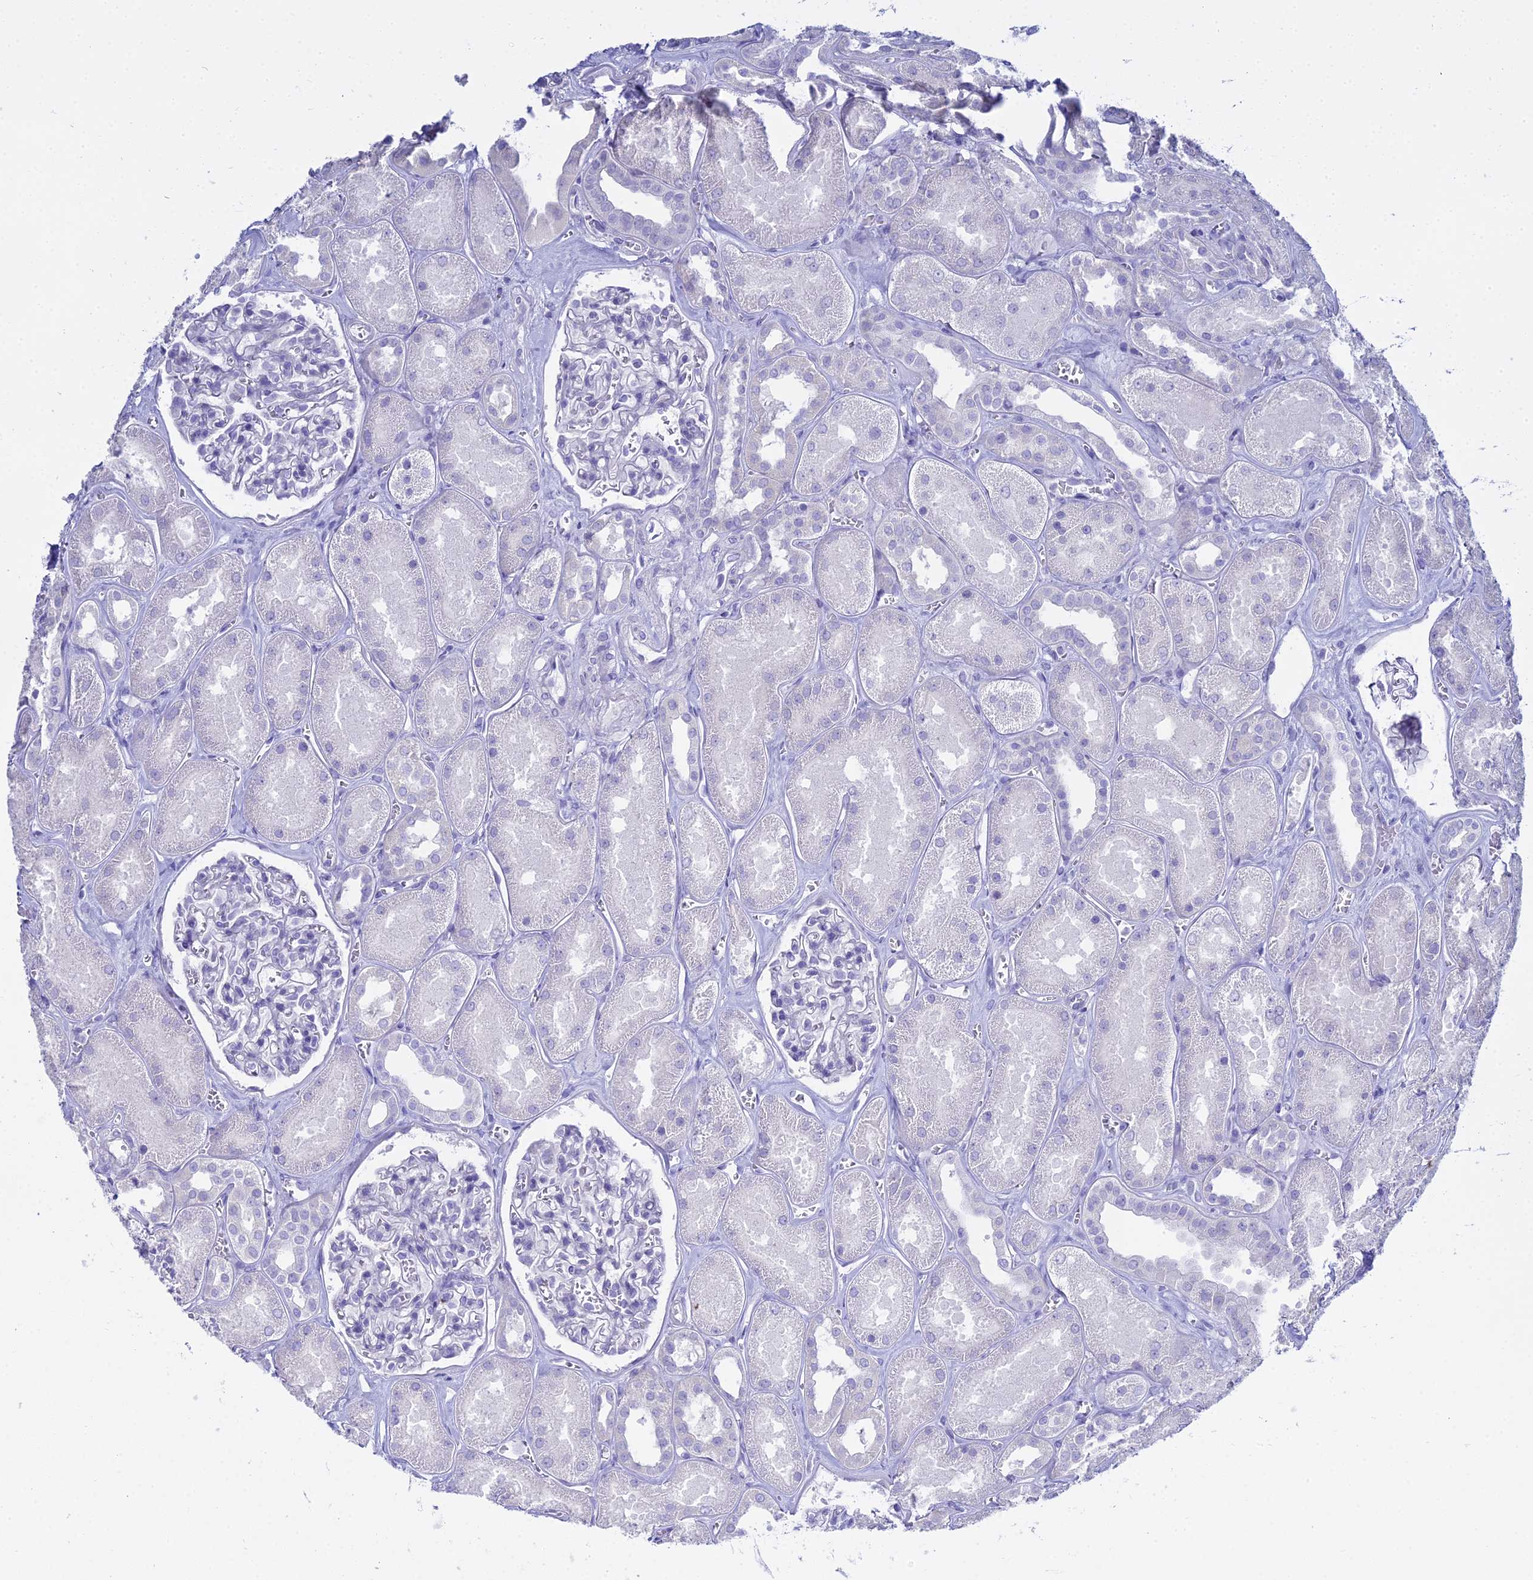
{"staining": {"intensity": "negative", "quantity": "none", "location": "none"}, "tissue": "kidney", "cell_type": "Cells in glomeruli", "image_type": "normal", "snomed": [{"axis": "morphology", "description": "Normal tissue, NOS"}, {"axis": "morphology", "description": "Adenocarcinoma, NOS"}, {"axis": "topography", "description": "Kidney"}], "caption": "This is an immunohistochemistry (IHC) photomicrograph of normal kidney. There is no staining in cells in glomeruli.", "gene": "S100A7", "patient": {"sex": "female", "age": 68}}